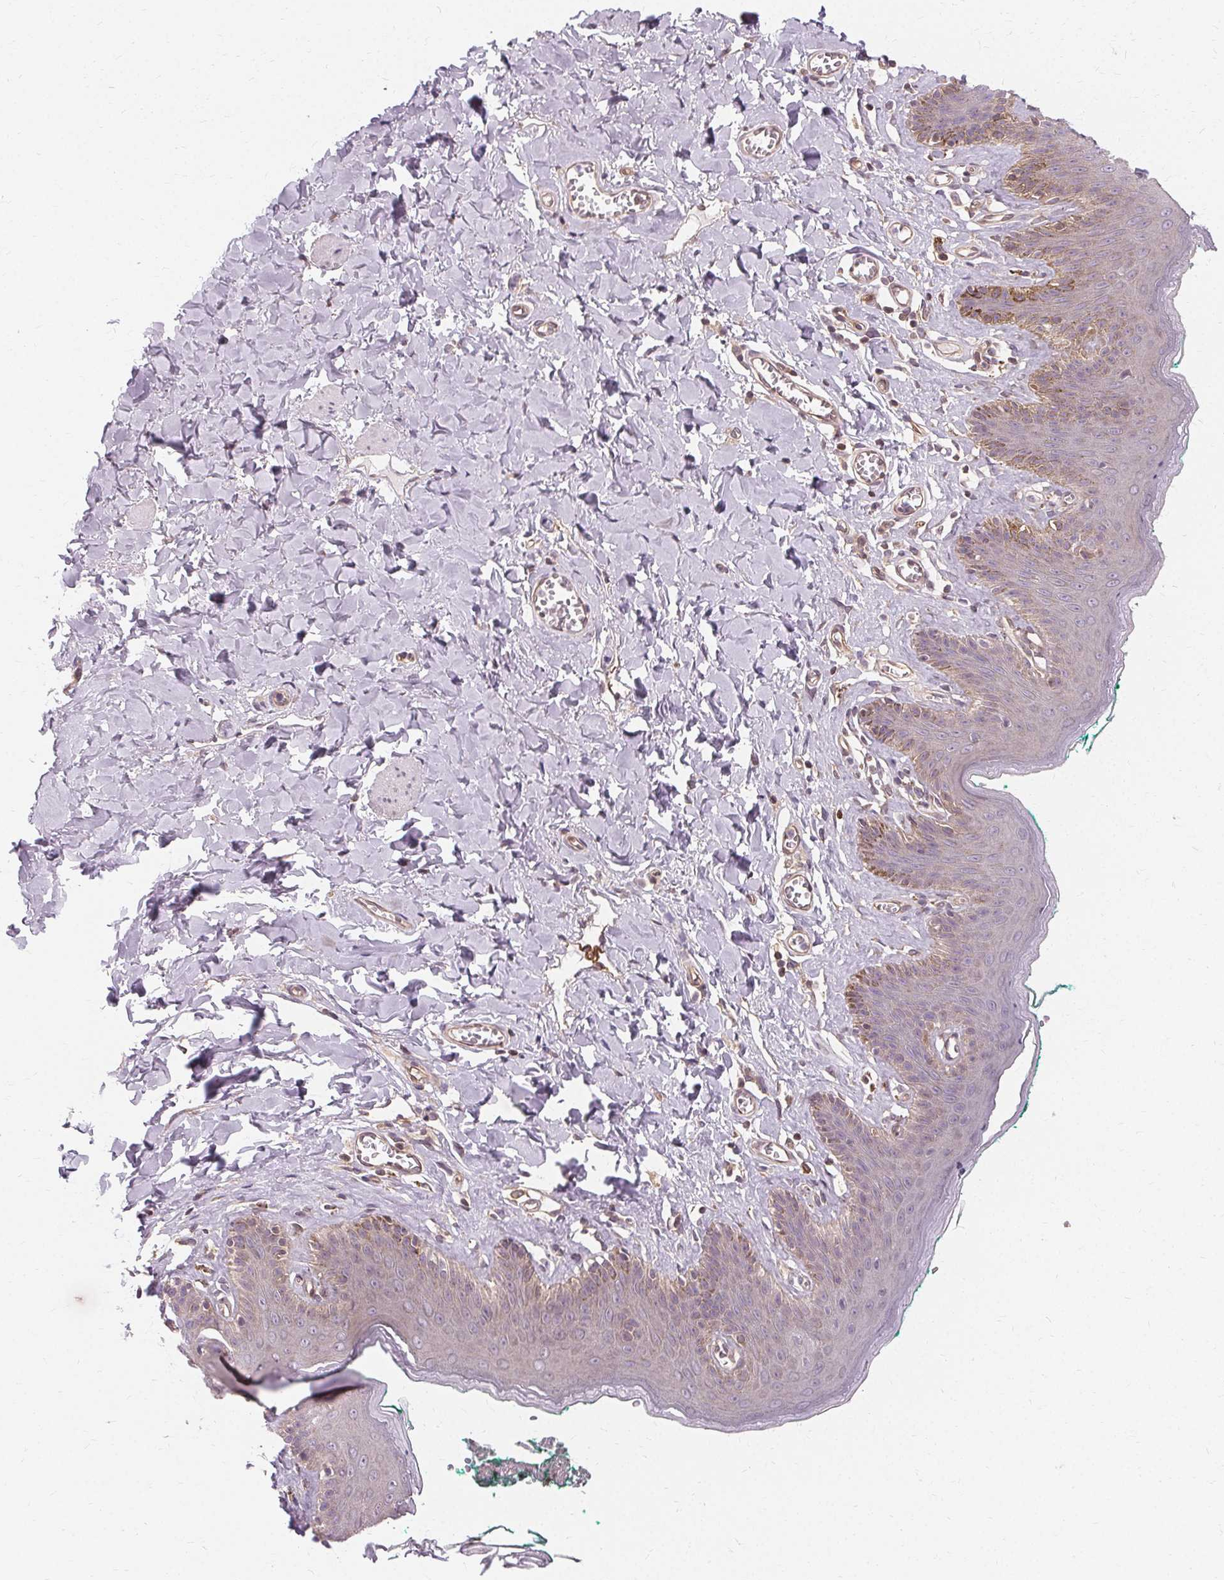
{"staining": {"intensity": "moderate", "quantity": "<25%", "location": "cytoplasmic/membranous"}, "tissue": "skin", "cell_type": "Epidermal cells", "image_type": "normal", "snomed": [{"axis": "morphology", "description": "Normal tissue, NOS"}, {"axis": "topography", "description": "Vulva"}, {"axis": "topography", "description": "Peripheral nerve tissue"}], "caption": "Benign skin displays moderate cytoplasmic/membranous staining in about <25% of epidermal cells, visualized by immunohistochemistry.", "gene": "USP8", "patient": {"sex": "female", "age": 66}}